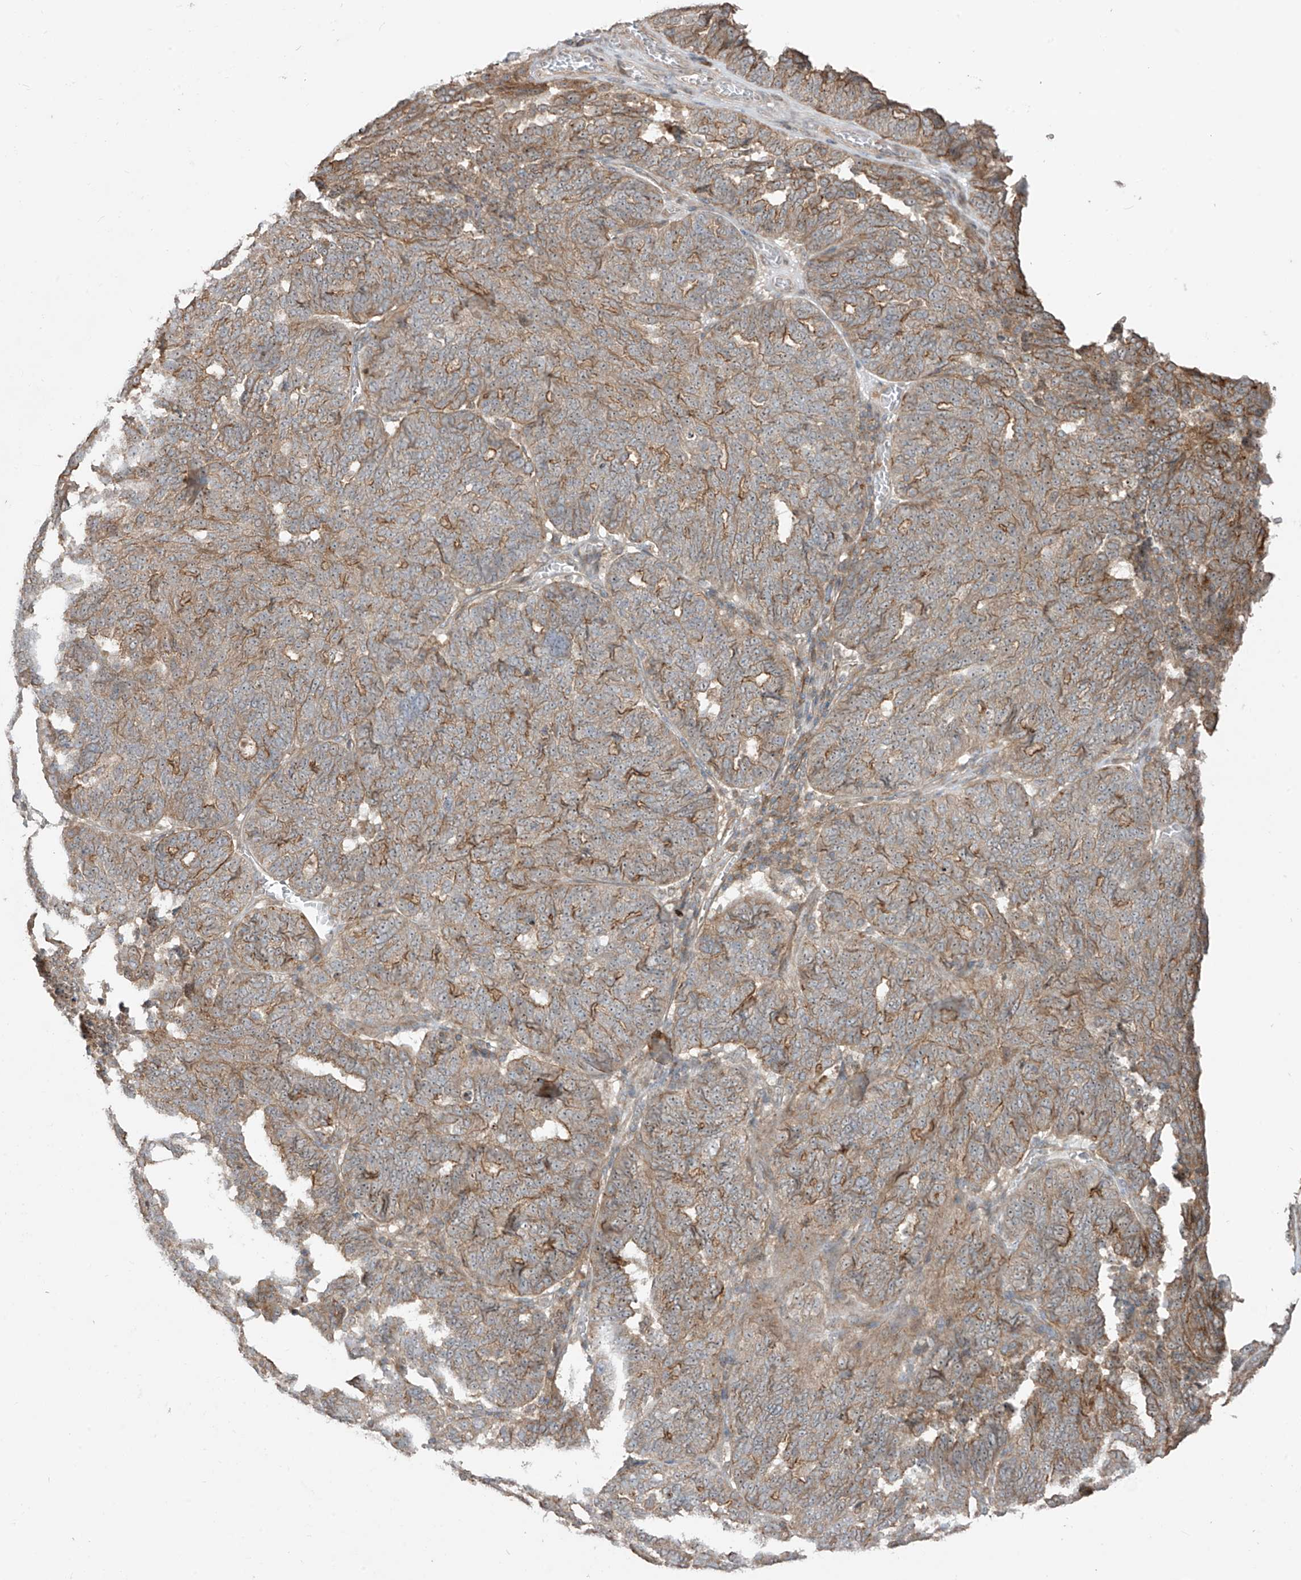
{"staining": {"intensity": "moderate", "quantity": "25%-75%", "location": "cytoplasmic/membranous"}, "tissue": "ovarian cancer", "cell_type": "Tumor cells", "image_type": "cancer", "snomed": [{"axis": "morphology", "description": "Cystadenocarcinoma, serous, NOS"}, {"axis": "topography", "description": "Ovary"}], "caption": "Immunohistochemistry (DAB (3,3'-diaminobenzidine)) staining of ovarian cancer displays moderate cytoplasmic/membranous protein positivity in about 25%-75% of tumor cells. (DAB = brown stain, brightfield microscopy at high magnification).", "gene": "LRRC74A", "patient": {"sex": "female", "age": 59}}